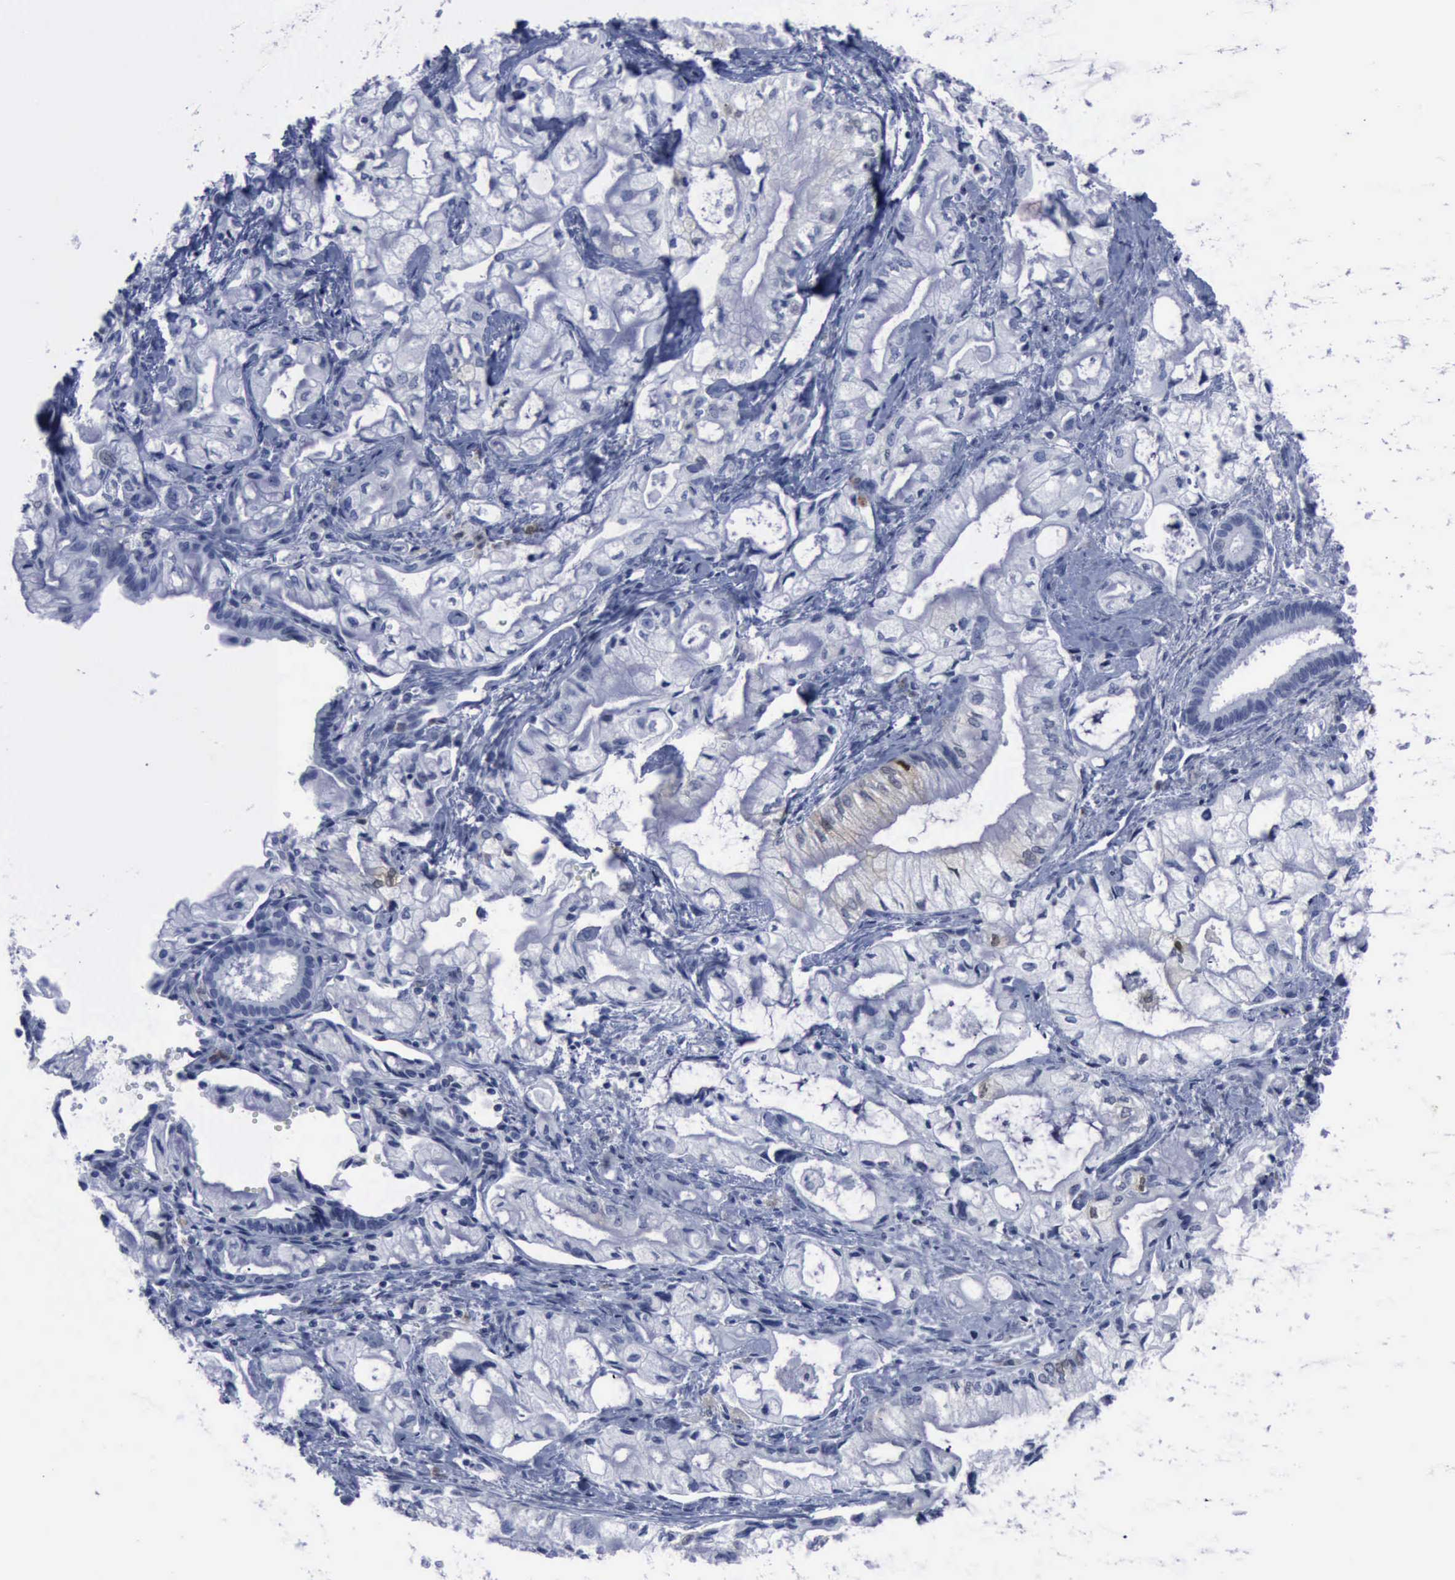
{"staining": {"intensity": "negative", "quantity": "none", "location": "none"}, "tissue": "pancreatic cancer", "cell_type": "Tumor cells", "image_type": "cancer", "snomed": [{"axis": "morphology", "description": "Adenocarcinoma, NOS"}, {"axis": "topography", "description": "Pancreas"}], "caption": "Tumor cells are negative for brown protein staining in pancreatic adenocarcinoma. The staining is performed using DAB (3,3'-diaminobenzidine) brown chromogen with nuclei counter-stained in using hematoxylin.", "gene": "CSTA", "patient": {"sex": "male", "age": 79}}